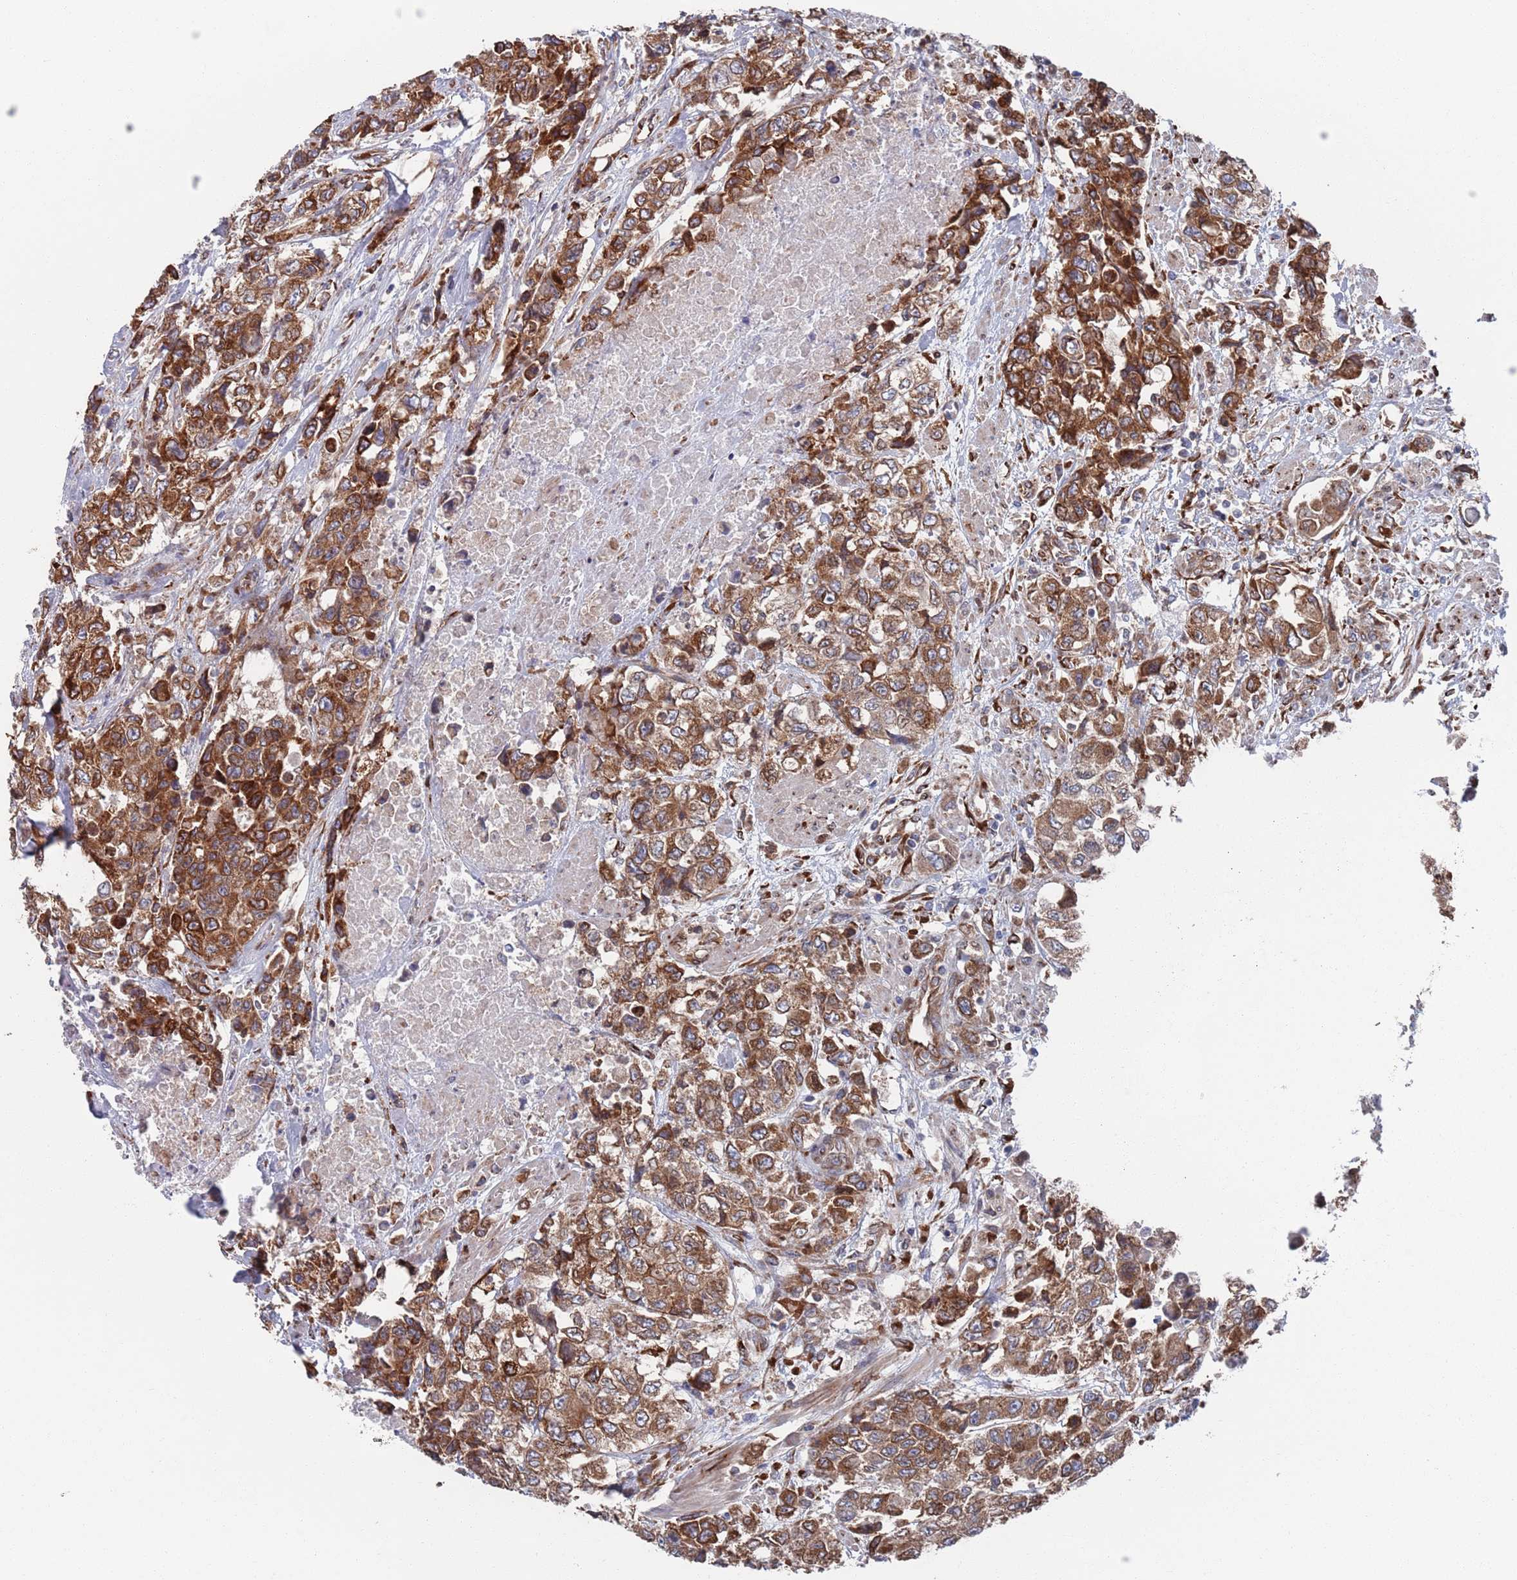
{"staining": {"intensity": "strong", "quantity": ">75%", "location": "cytoplasmic/membranous"}, "tissue": "urothelial cancer", "cell_type": "Tumor cells", "image_type": "cancer", "snomed": [{"axis": "morphology", "description": "Urothelial carcinoma, High grade"}, {"axis": "topography", "description": "Urinary bladder"}], "caption": "Strong cytoplasmic/membranous positivity for a protein is seen in about >75% of tumor cells of urothelial carcinoma (high-grade) using immunohistochemistry.", "gene": "CCDC106", "patient": {"sex": "female", "age": 78}}